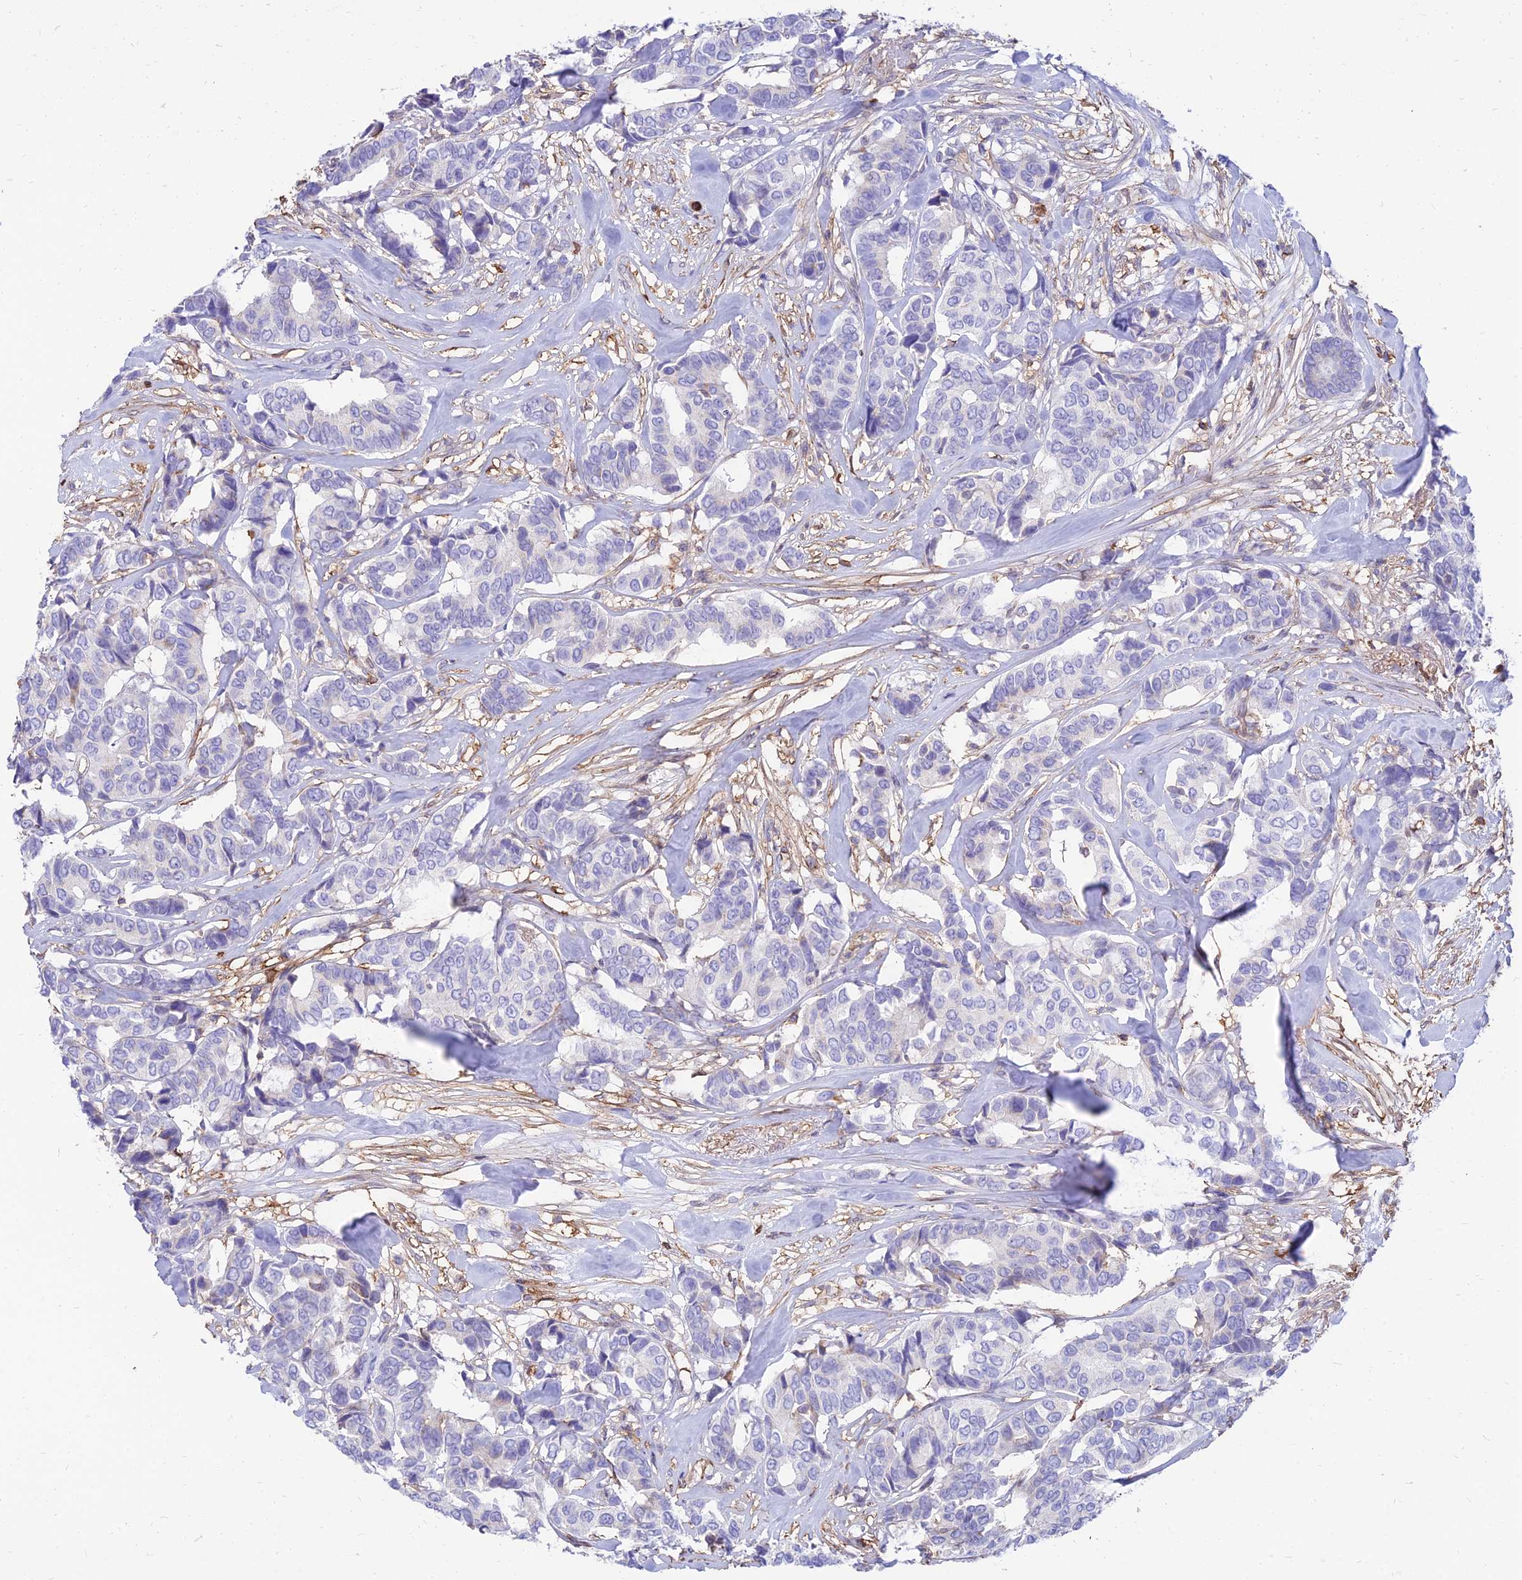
{"staining": {"intensity": "negative", "quantity": "none", "location": "none"}, "tissue": "breast cancer", "cell_type": "Tumor cells", "image_type": "cancer", "snomed": [{"axis": "morphology", "description": "Duct carcinoma"}, {"axis": "topography", "description": "Breast"}], "caption": "Tumor cells are negative for brown protein staining in breast cancer (infiltrating ductal carcinoma). (DAB (3,3'-diaminobenzidine) immunohistochemistry (IHC) visualized using brightfield microscopy, high magnification).", "gene": "SREK1IP1", "patient": {"sex": "female", "age": 87}}